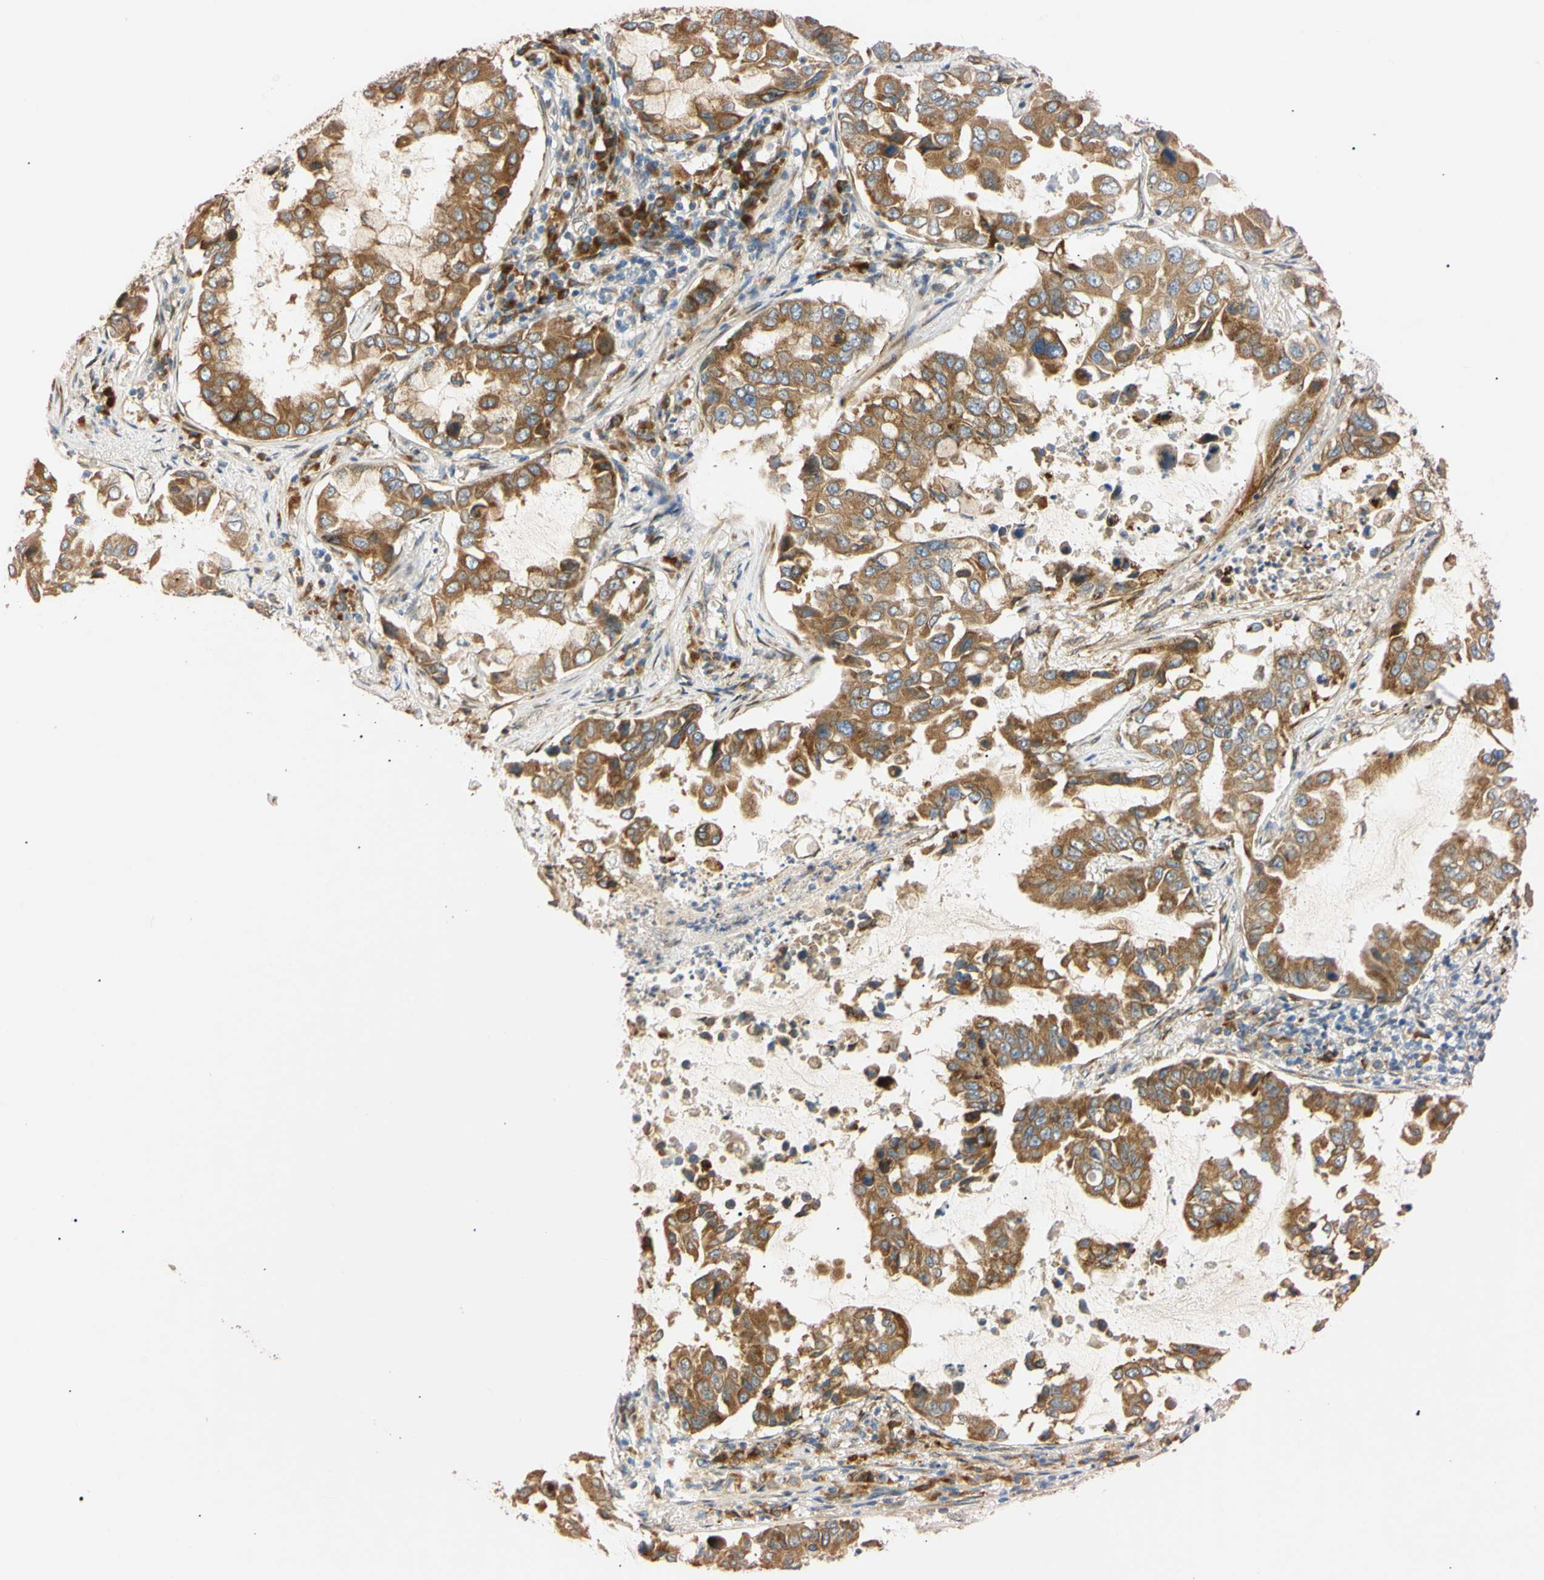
{"staining": {"intensity": "moderate", "quantity": ">75%", "location": "cytoplasmic/membranous"}, "tissue": "lung cancer", "cell_type": "Tumor cells", "image_type": "cancer", "snomed": [{"axis": "morphology", "description": "Adenocarcinoma, NOS"}, {"axis": "topography", "description": "Lung"}], "caption": "An image of lung cancer stained for a protein reveals moderate cytoplasmic/membranous brown staining in tumor cells.", "gene": "IER3IP1", "patient": {"sex": "male", "age": 64}}